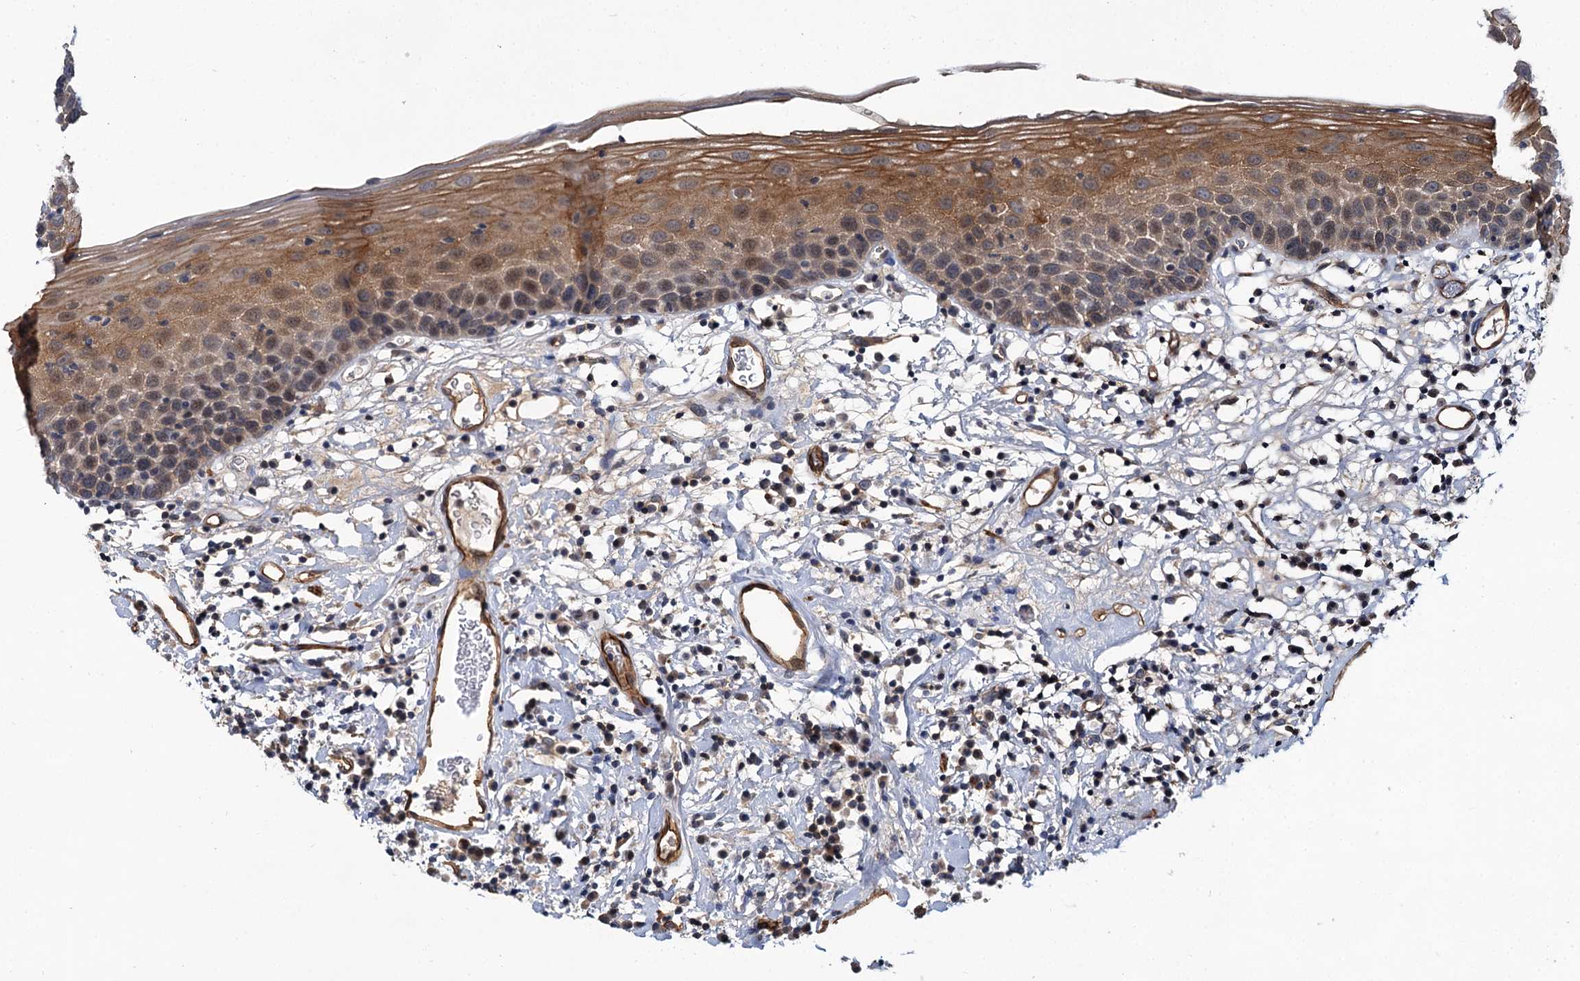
{"staining": {"intensity": "moderate", "quantity": ">75%", "location": "cytoplasmic/membranous,nuclear"}, "tissue": "oral mucosa", "cell_type": "Squamous epithelial cells", "image_type": "normal", "snomed": [{"axis": "morphology", "description": "Normal tissue, NOS"}, {"axis": "topography", "description": "Oral tissue"}], "caption": "The micrograph reveals immunohistochemical staining of normal oral mucosa. There is moderate cytoplasmic/membranous,nuclear positivity is seen in about >75% of squamous epithelial cells.", "gene": "ABLIM1", "patient": {"sex": "male", "age": 74}}